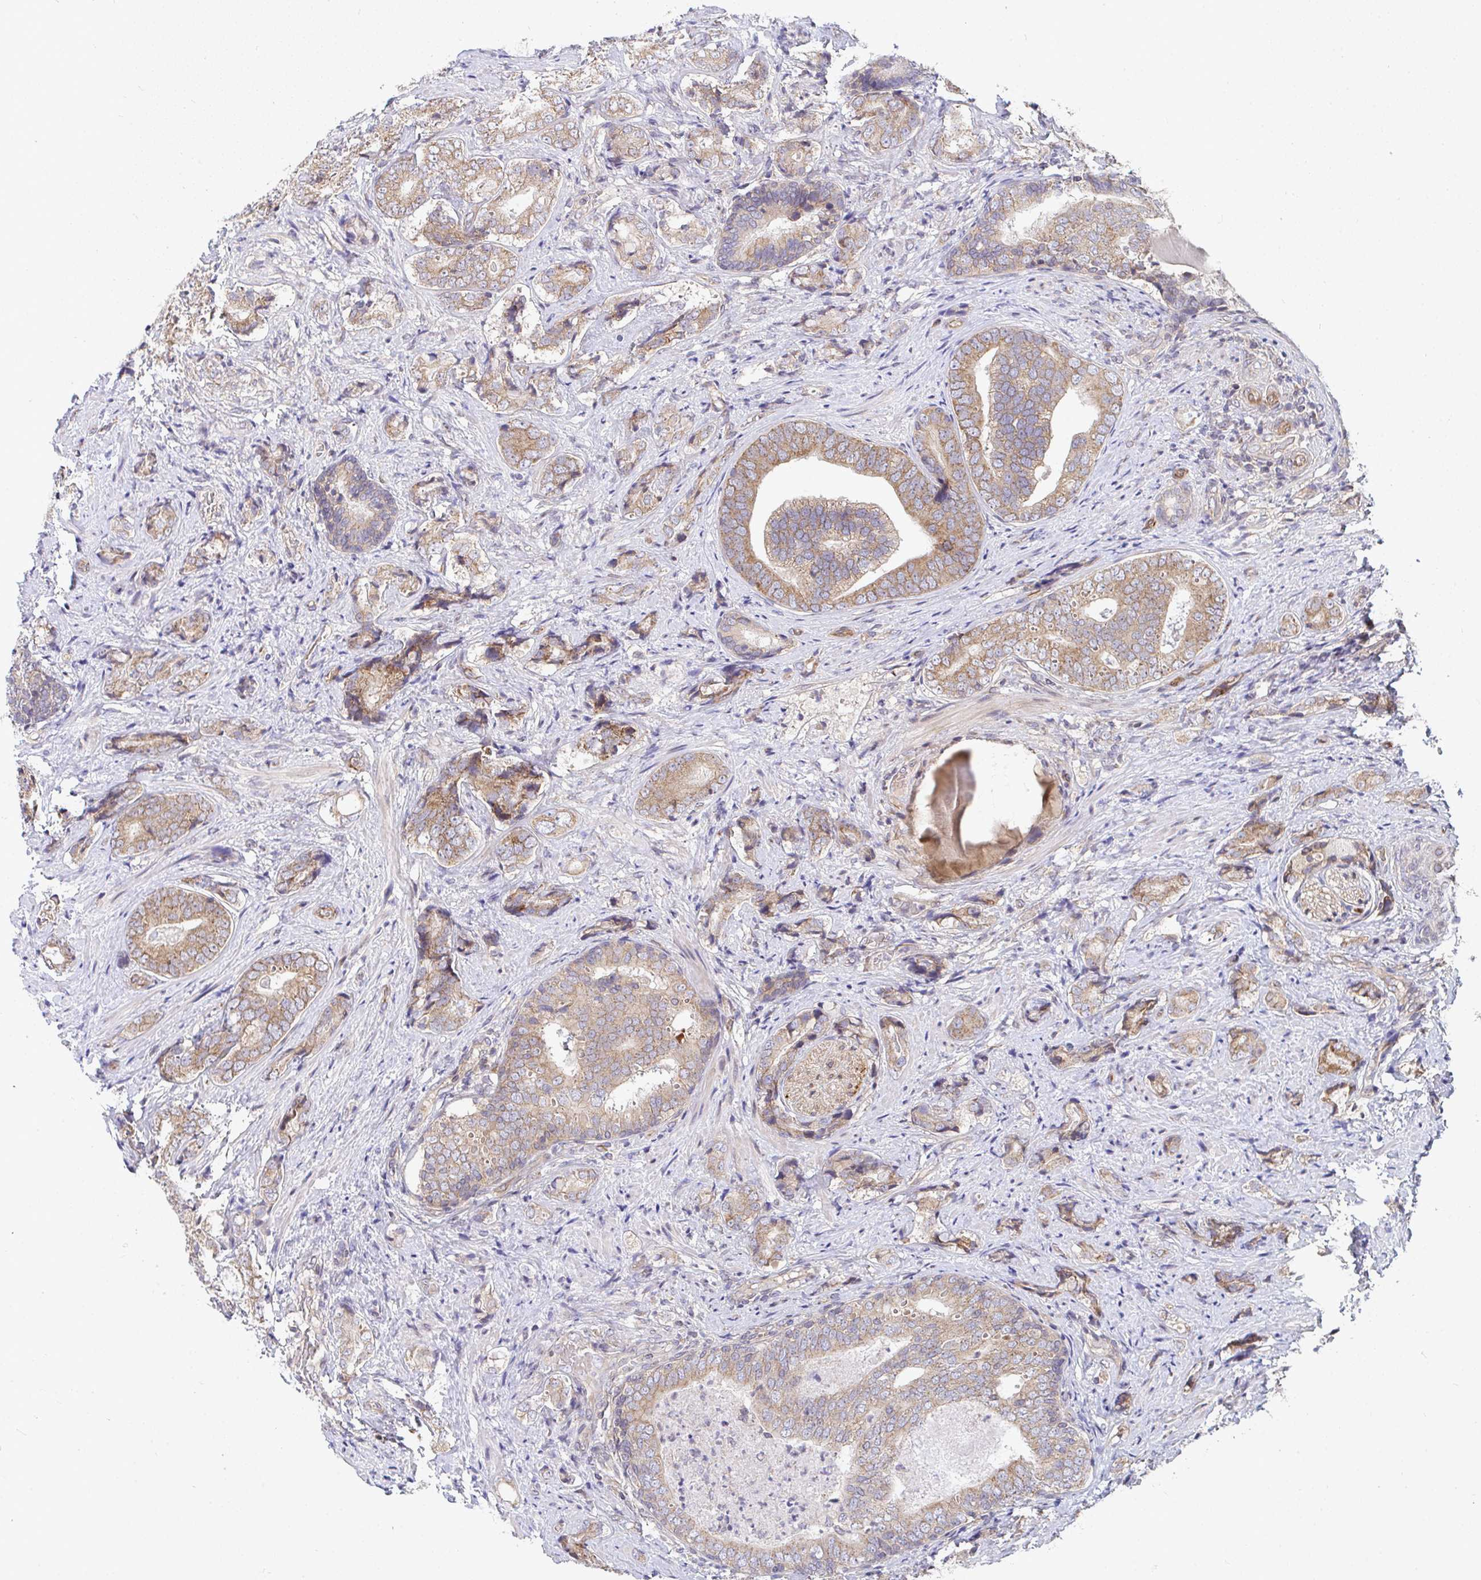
{"staining": {"intensity": "moderate", "quantity": ">75%", "location": "cytoplasmic/membranous"}, "tissue": "prostate cancer", "cell_type": "Tumor cells", "image_type": "cancer", "snomed": [{"axis": "morphology", "description": "Adenocarcinoma, High grade"}, {"axis": "topography", "description": "Prostate"}], "caption": "This histopathology image displays immunohistochemistry (IHC) staining of human prostate cancer (high-grade adenocarcinoma), with medium moderate cytoplasmic/membranous positivity in approximately >75% of tumor cells.", "gene": "EIF1AD", "patient": {"sex": "male", "age": 62}}